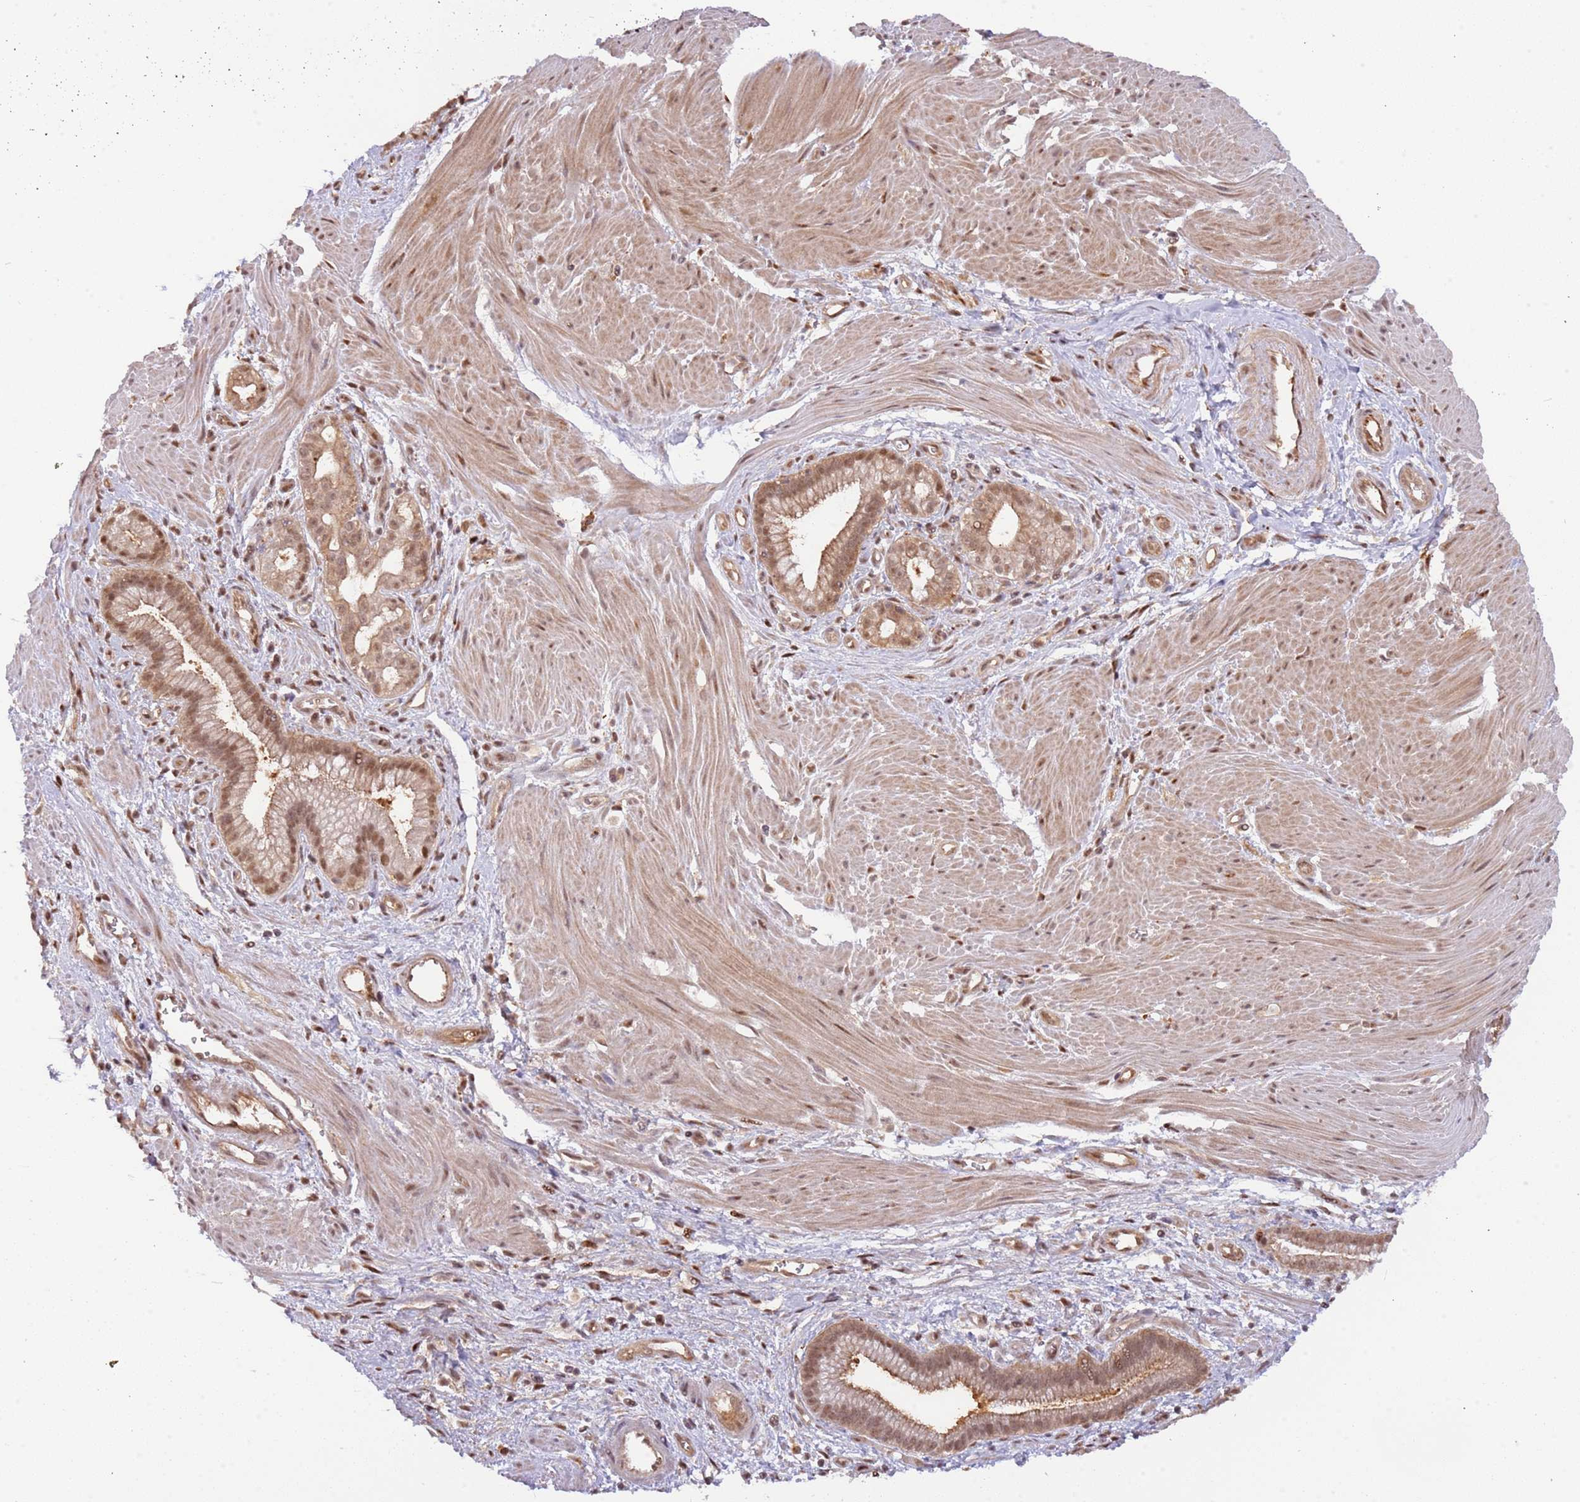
{"staining": {"intensity": "moderate", "quantity": ">75%", "location": "cytoplasmic/membranous,nuclear"}, "tissue": "pancreatic cancer", "cell_type": "Tumor cells", "image_type": "cancer", "snomed": [{"axis": "morphology", "description": "Adenocarcinoma, NOS"}, {"axis": "topography", "description": "Pancreas"}], "caption": "Human pancreatic adenocarcinoma stained for a protein (brown) exhibits moderate cytoplasmic/membranous and nuclear positive staining in about >75% of tumor cells.", "gene": "PLSCR5", "patient": {"sex": "male", "age": 78}}